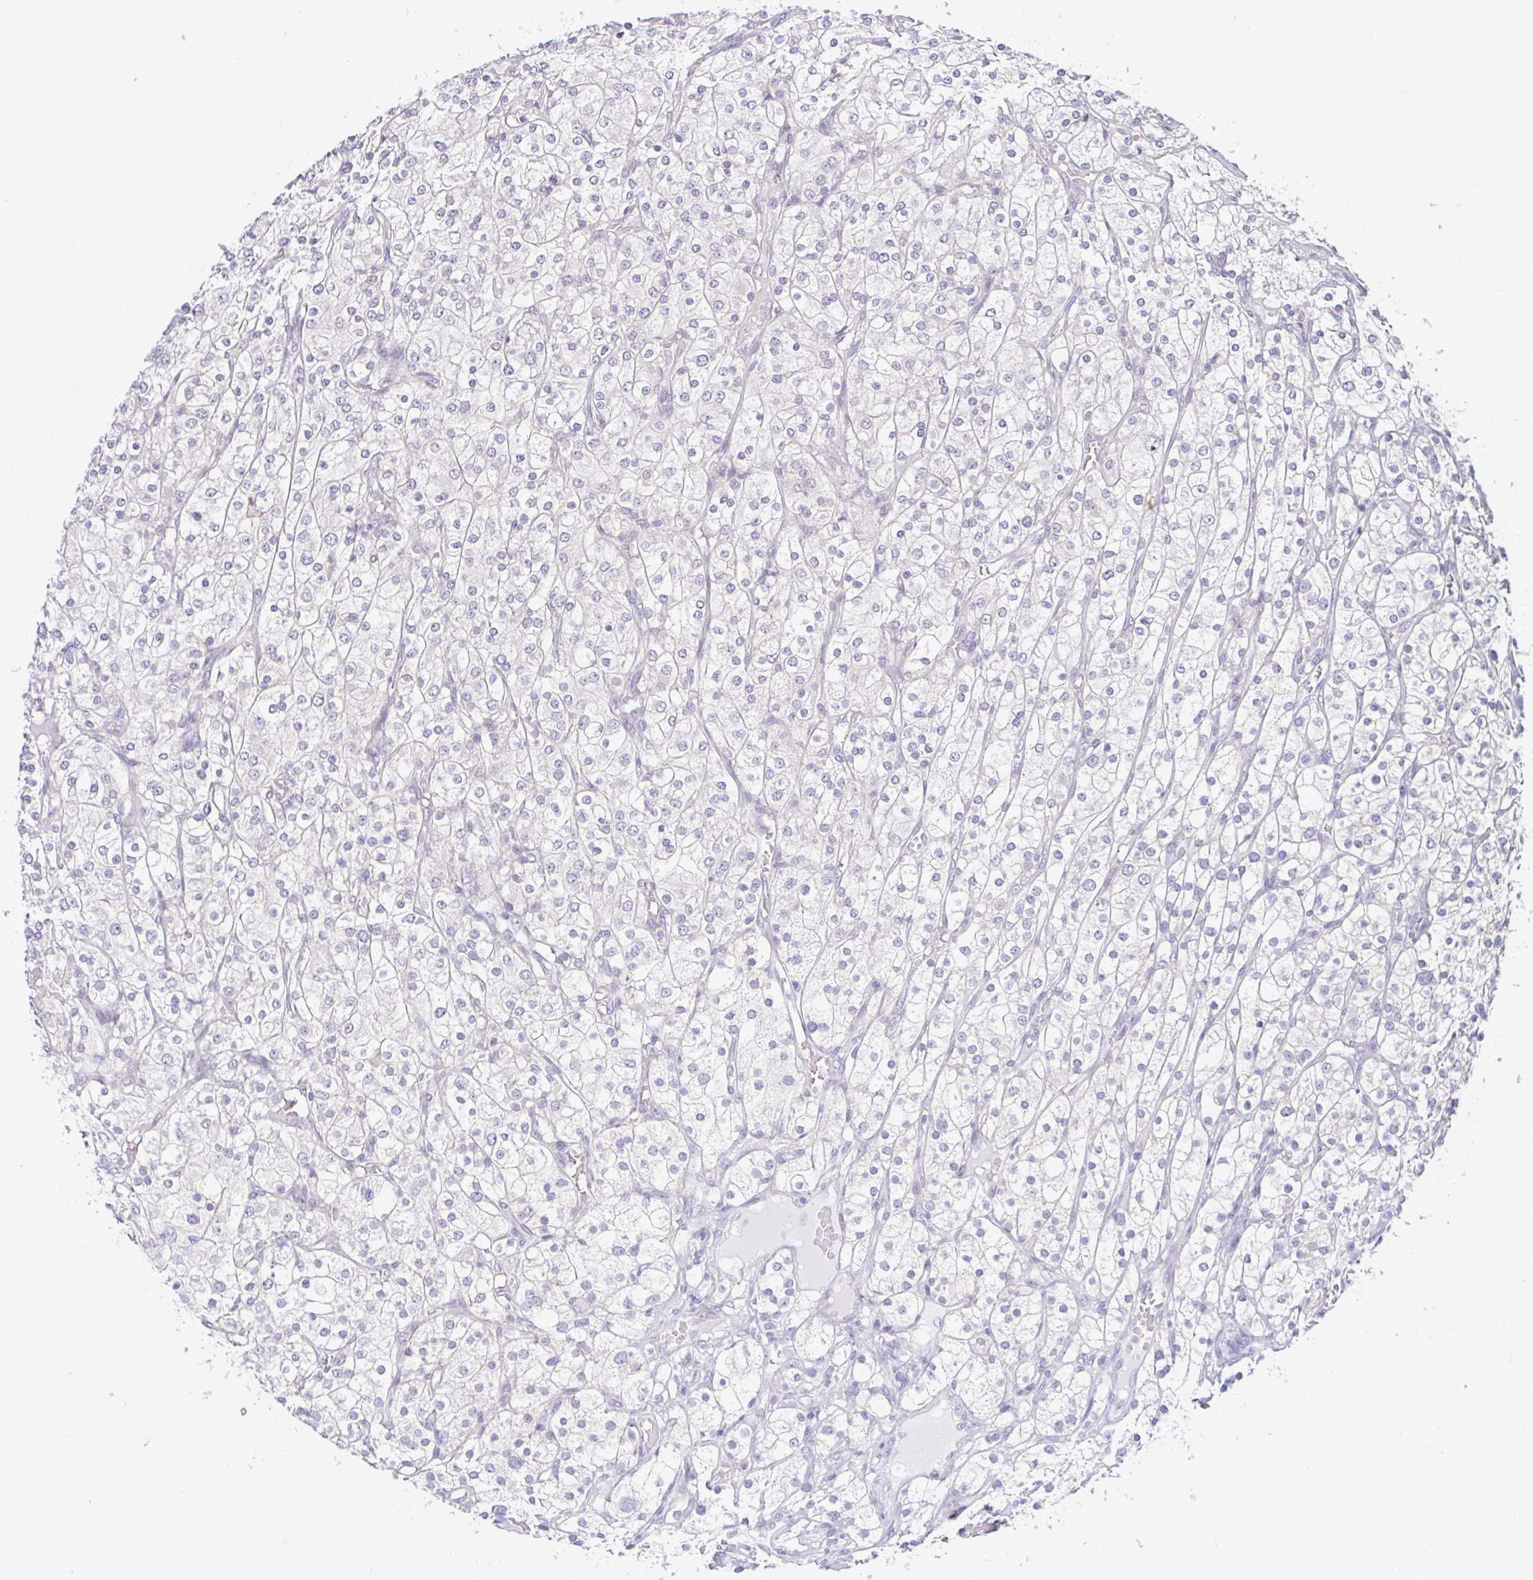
{"staining": {"intensity": "negative", "quantity": "none", "location": "none"}, "tissue": "renal cancer", "cell_type": "Tumor cells", "image_type": "cancer", "snomed": [{"axis": "morphology", "description": "Adenocarcinoma, NOS"}, {"axis": "topography", "description": "Kidney"}], "caption": "Immunohistochemical staining of human renal adenocarcinoma reveals no significant expression in tumor cells.", "gene": "ZNF485", "patient": {"sex": "male", "age": 80}}